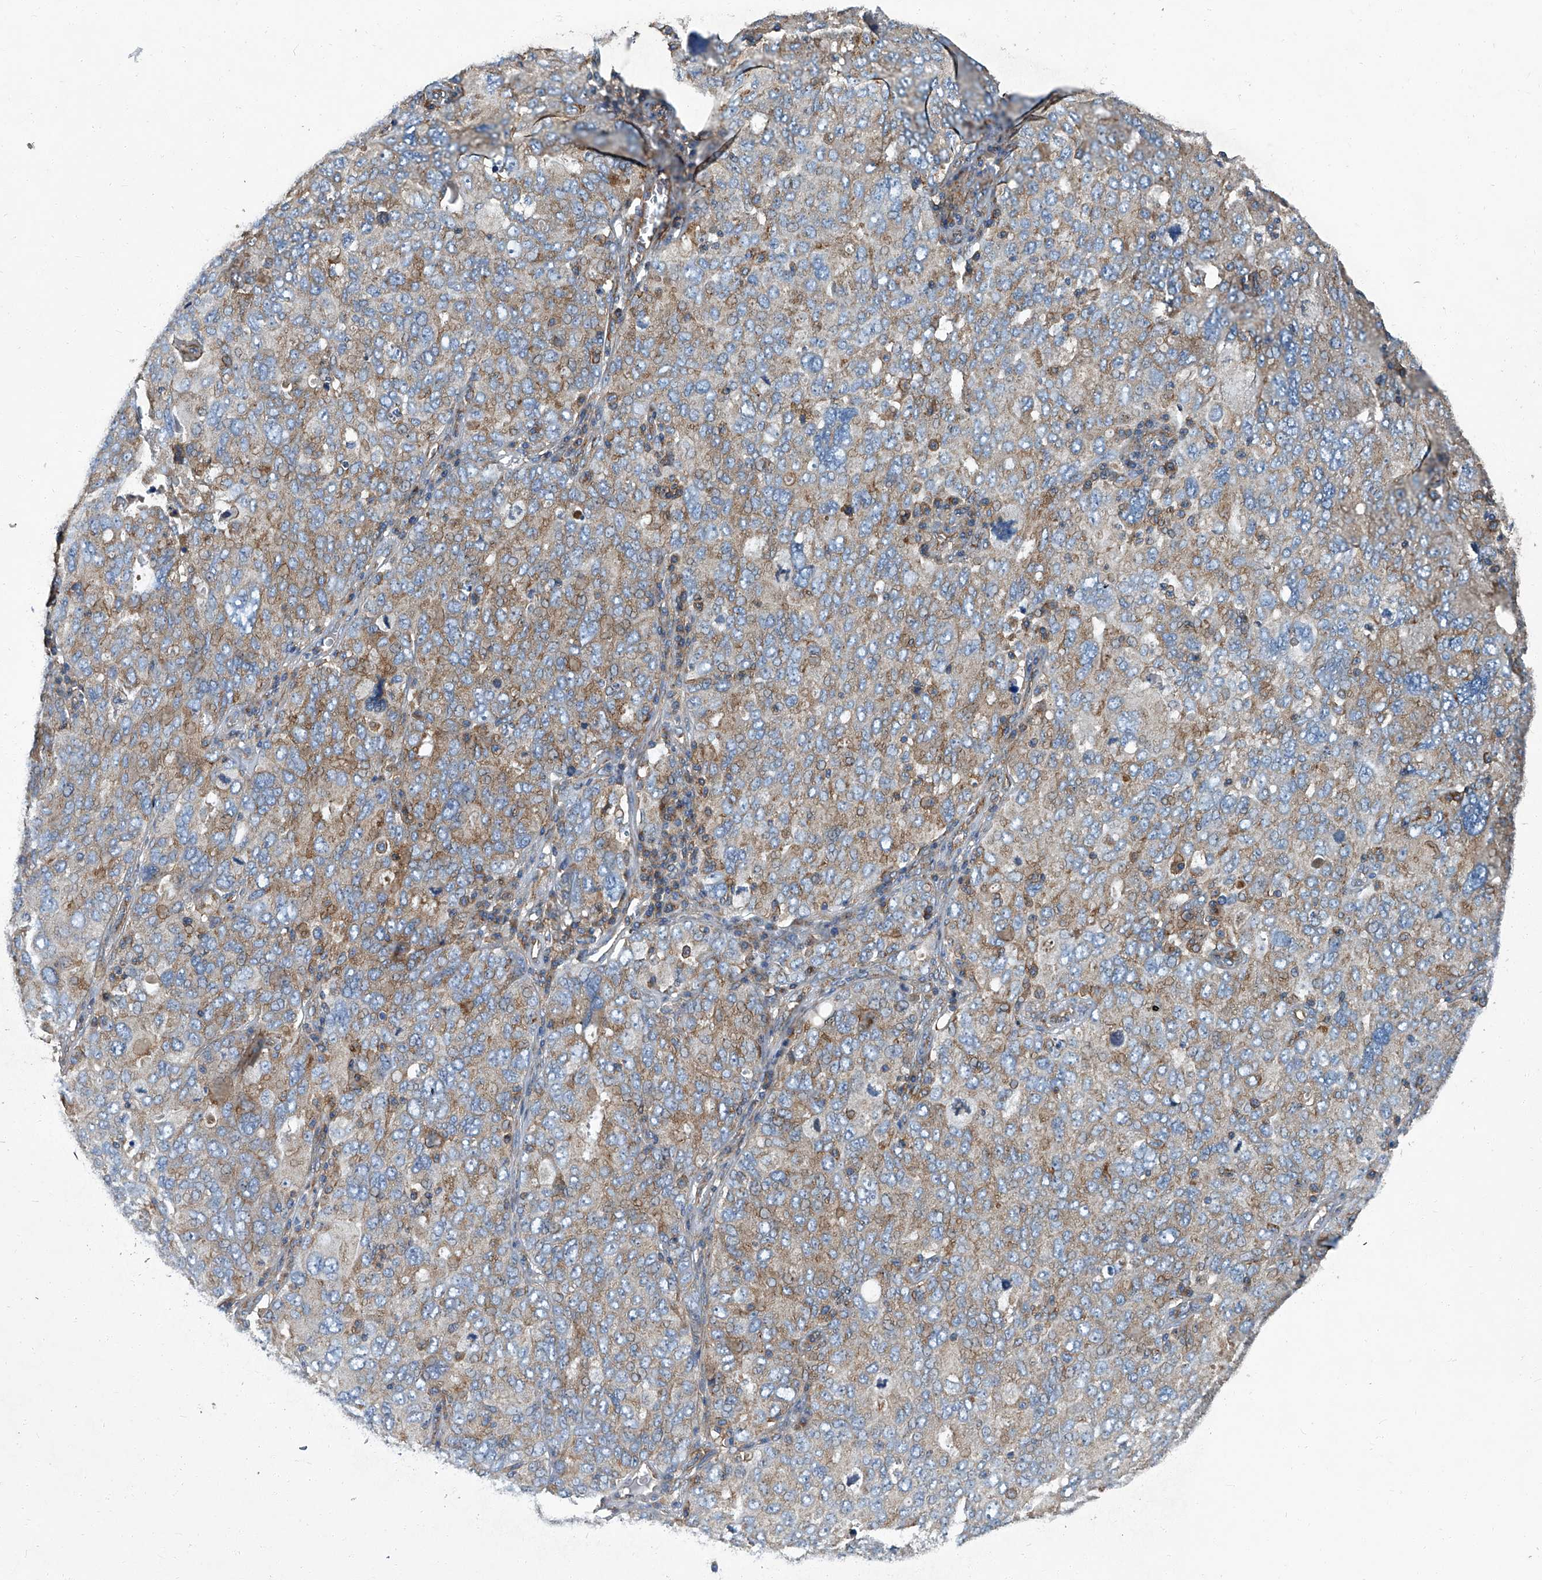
{"staining": {"intensity": "weak", "quantity": "25%-75%", "location": "cytoplasmic/membranous"}, "tissue": "ovarian cancer", "cell_type": "Tumor cells", "image_type": "cancer", "snomed": [{"axis": "morphology", "description": "Carcinoma, endometroid"}, {"axis": "topography", "description": "Ovary"}], "caption": "Tumor cells reveal low levels of weak cytoplasmic/membranous expression in about 25%-75% of cells in ovarian cancer (endometroid carcinoma).", "gene": "PIGH", "patient": {"sex": "female", "age": 62}}